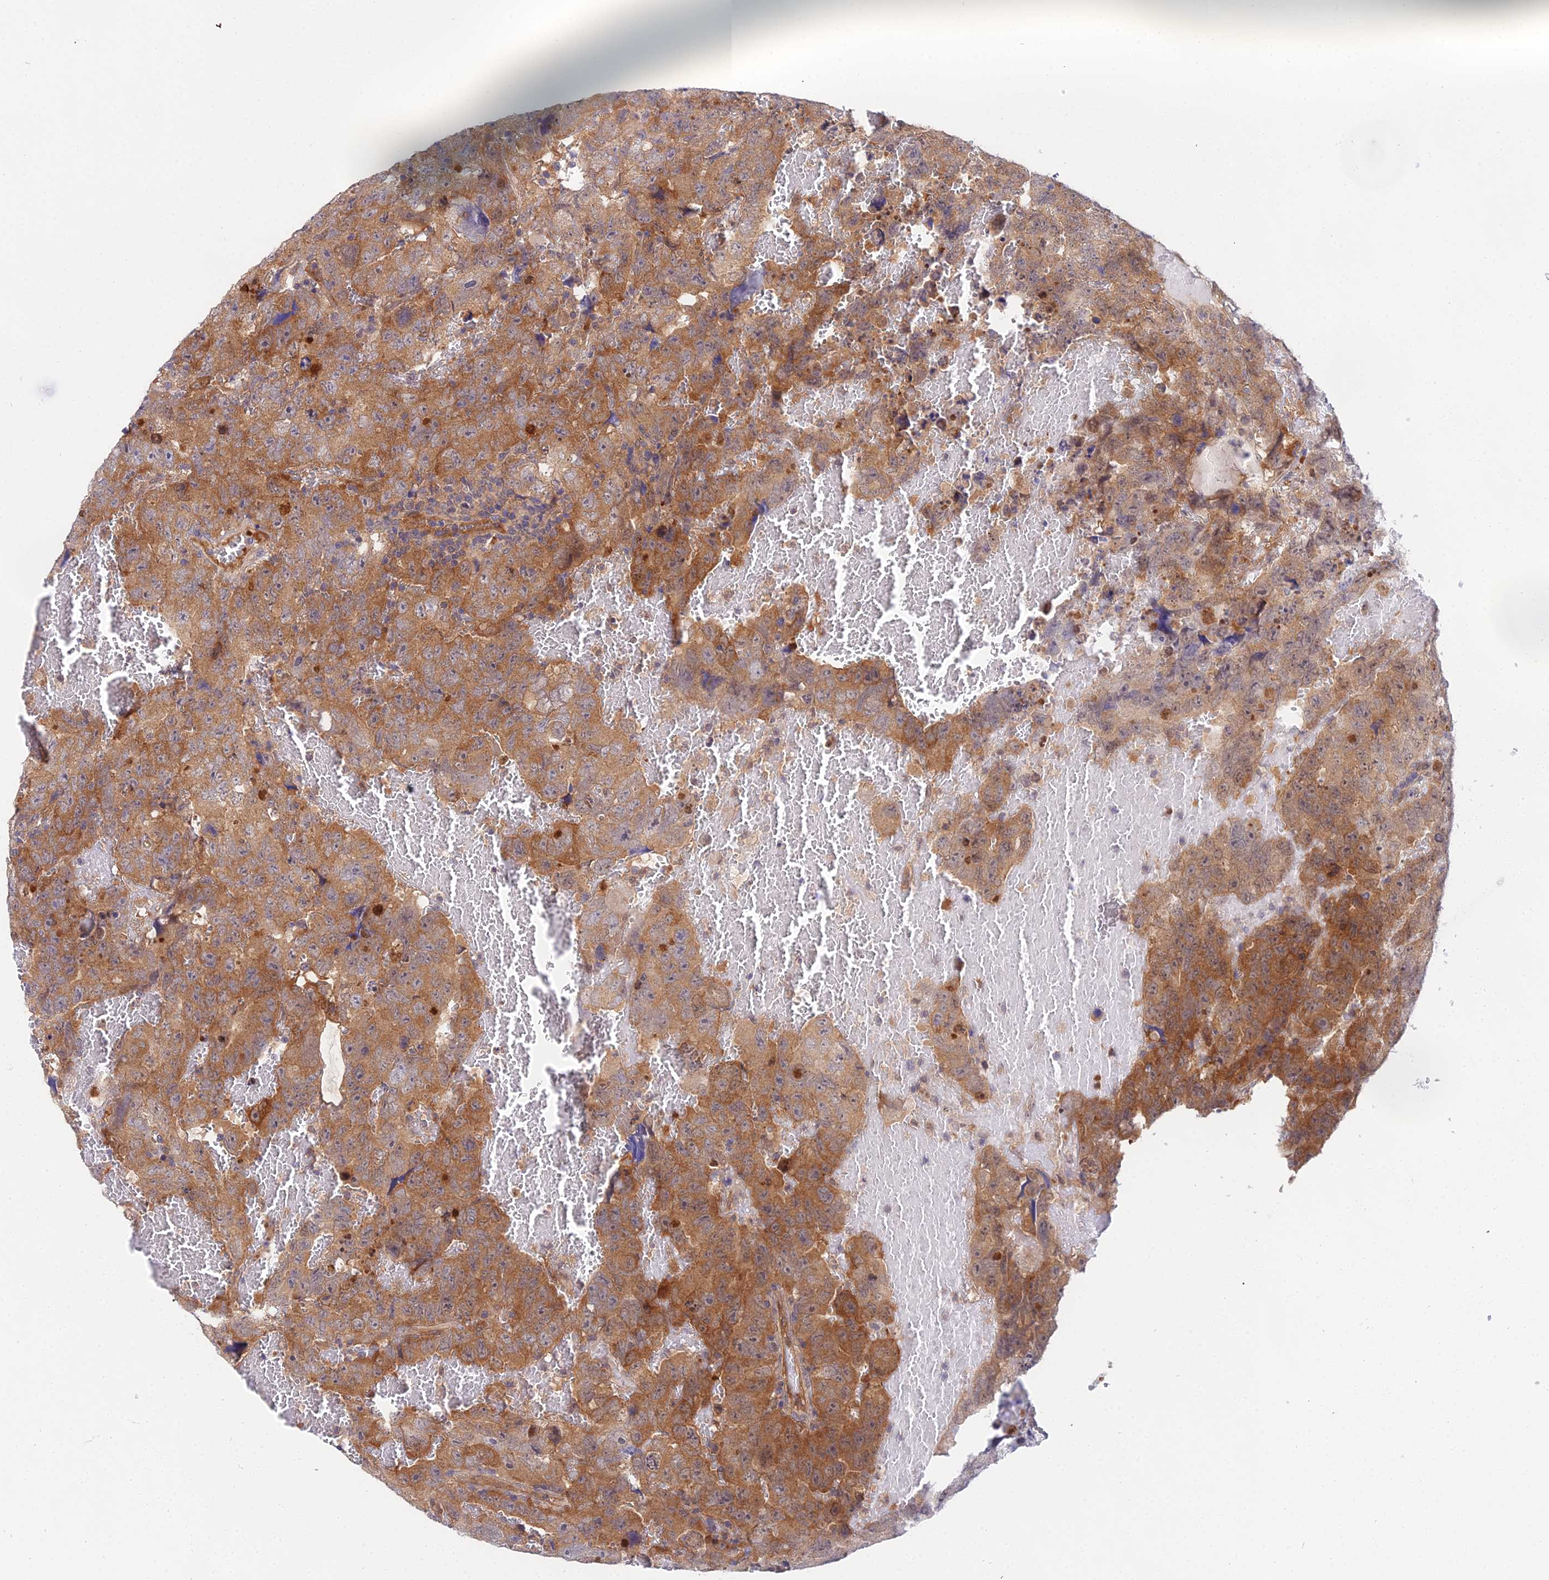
{"staining": {"intensity": "moderate", "quantity": ">75%", "location": "cytoplasmic/membranous"}, "tissue": "testis cancer", "cell_type": "Tumor cells", "image_type": "cancer", "snomed": [{"axis": "morphology", "description": "Carcinoma, Embryonal, NOS"}, {"axis": "topography", "description": "Testis"}], "caption": "Immunohistochemistry (IHC) of testis cancer (embryonal carcinoma) shows medium levels of moderate cytoplasmic/membranous positivity in about >75% of tumor cells. (Stains: DAB (3,3'-diaminobenzidine) in brown, nuclei in blue, Microscopy: brightfield microscopy at high magnification).", "gene": "PPP2R2C", "patient": {"sex": "male", "age": 45}}